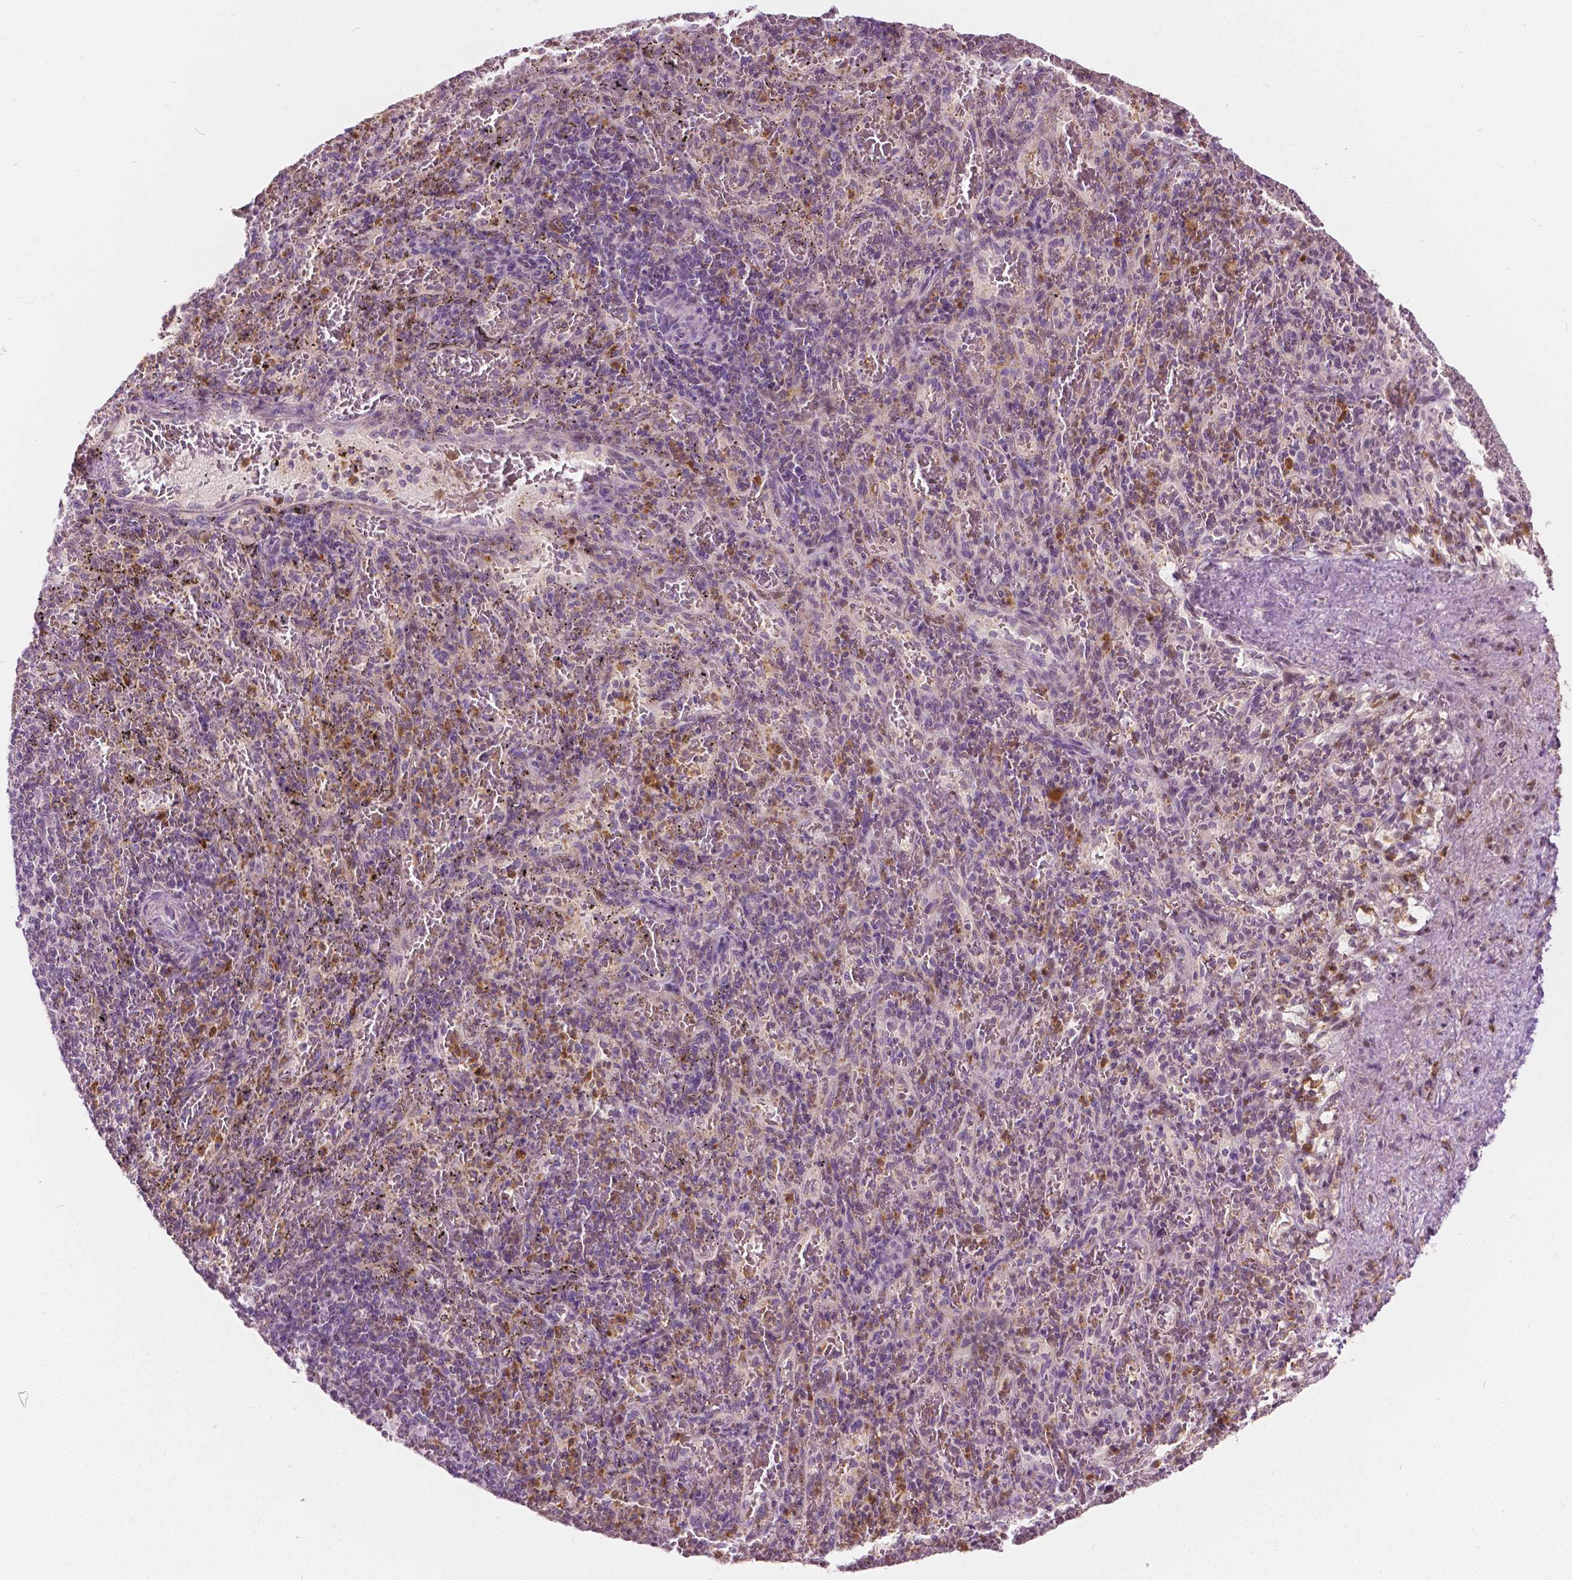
{"staining": {"intensity": "moderate", "quantity": "<25%", "location": "cytoplasmic/membranous"}, "tissue": "spleen", "cell_type": "Cells in red pulp", "image_type": "normal", "snomed": [{"axis": "morphology", "description": "Normal tissue, NOS"}, {"axis": "topography", "description": "Spleen"}], "caption": "Protein expression analysis of normal spleen reveals moderate cytoplasmic/membranous staining in approximately <25% of cells in red pulp.", "gene": "DLX6", "patient": {"sex": "male", "age": 57}}